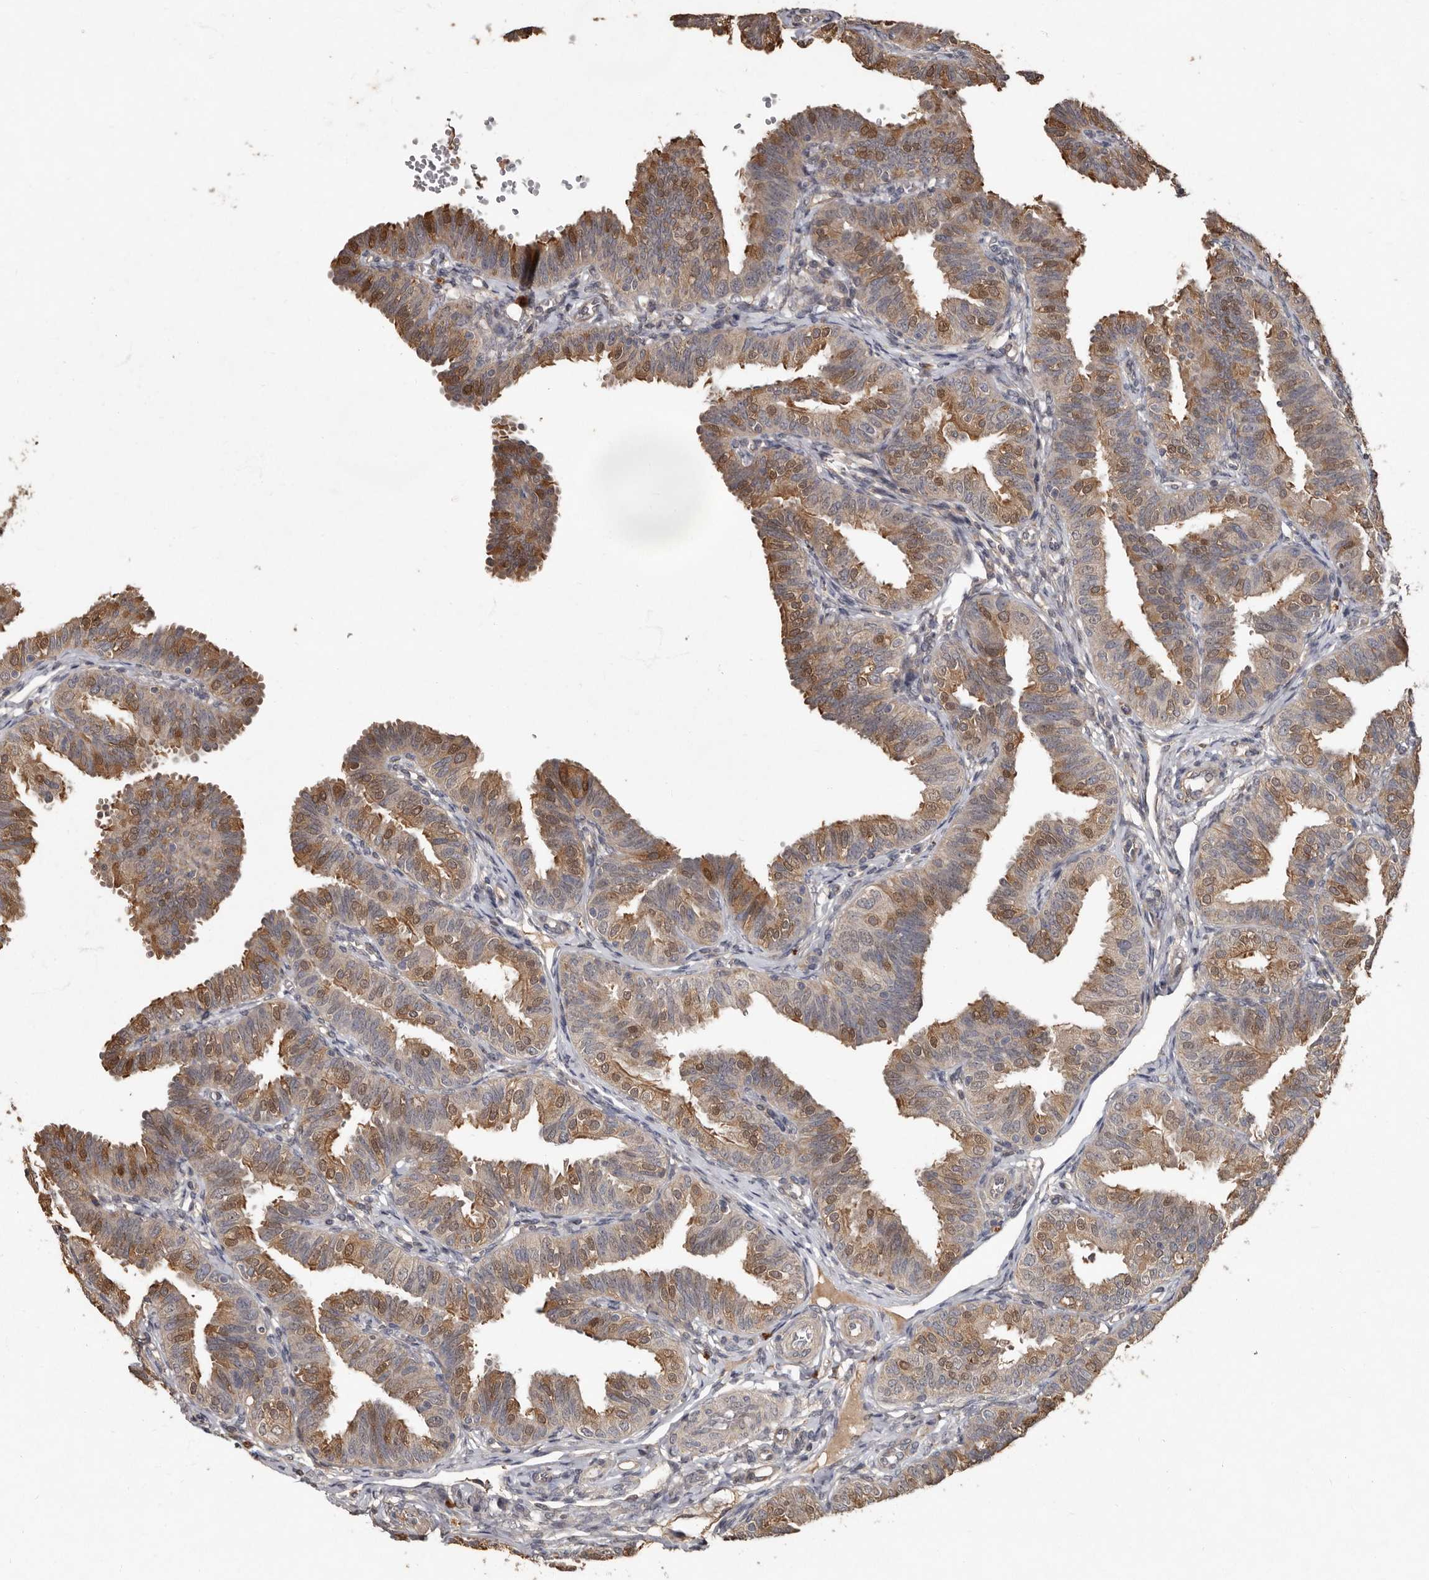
{"staining": {"intensity": "moderate", "quantity": ">75%", "location": "cytoplasmic/membranous,nuclear"}, "tissue": "fallopian tube", "cell_type": "Glandular cells", "image_type": "normal", "snomed": [{"axis": "morphology", "description": "Normal tissue, NOS"}, {"axis": "topography", "description": "Fallopian tube"}], "caption": "DAB (3,3'-diaminobenzidine) immunohistochemical staining of unremarkable human fallopian tube shows moderate cytoplasmic/membranous,nuclear protein positivity in approximately >75% of glandular cells.", "gene": "KIF26B", "patient": {"sex": "female", "age": 35}}